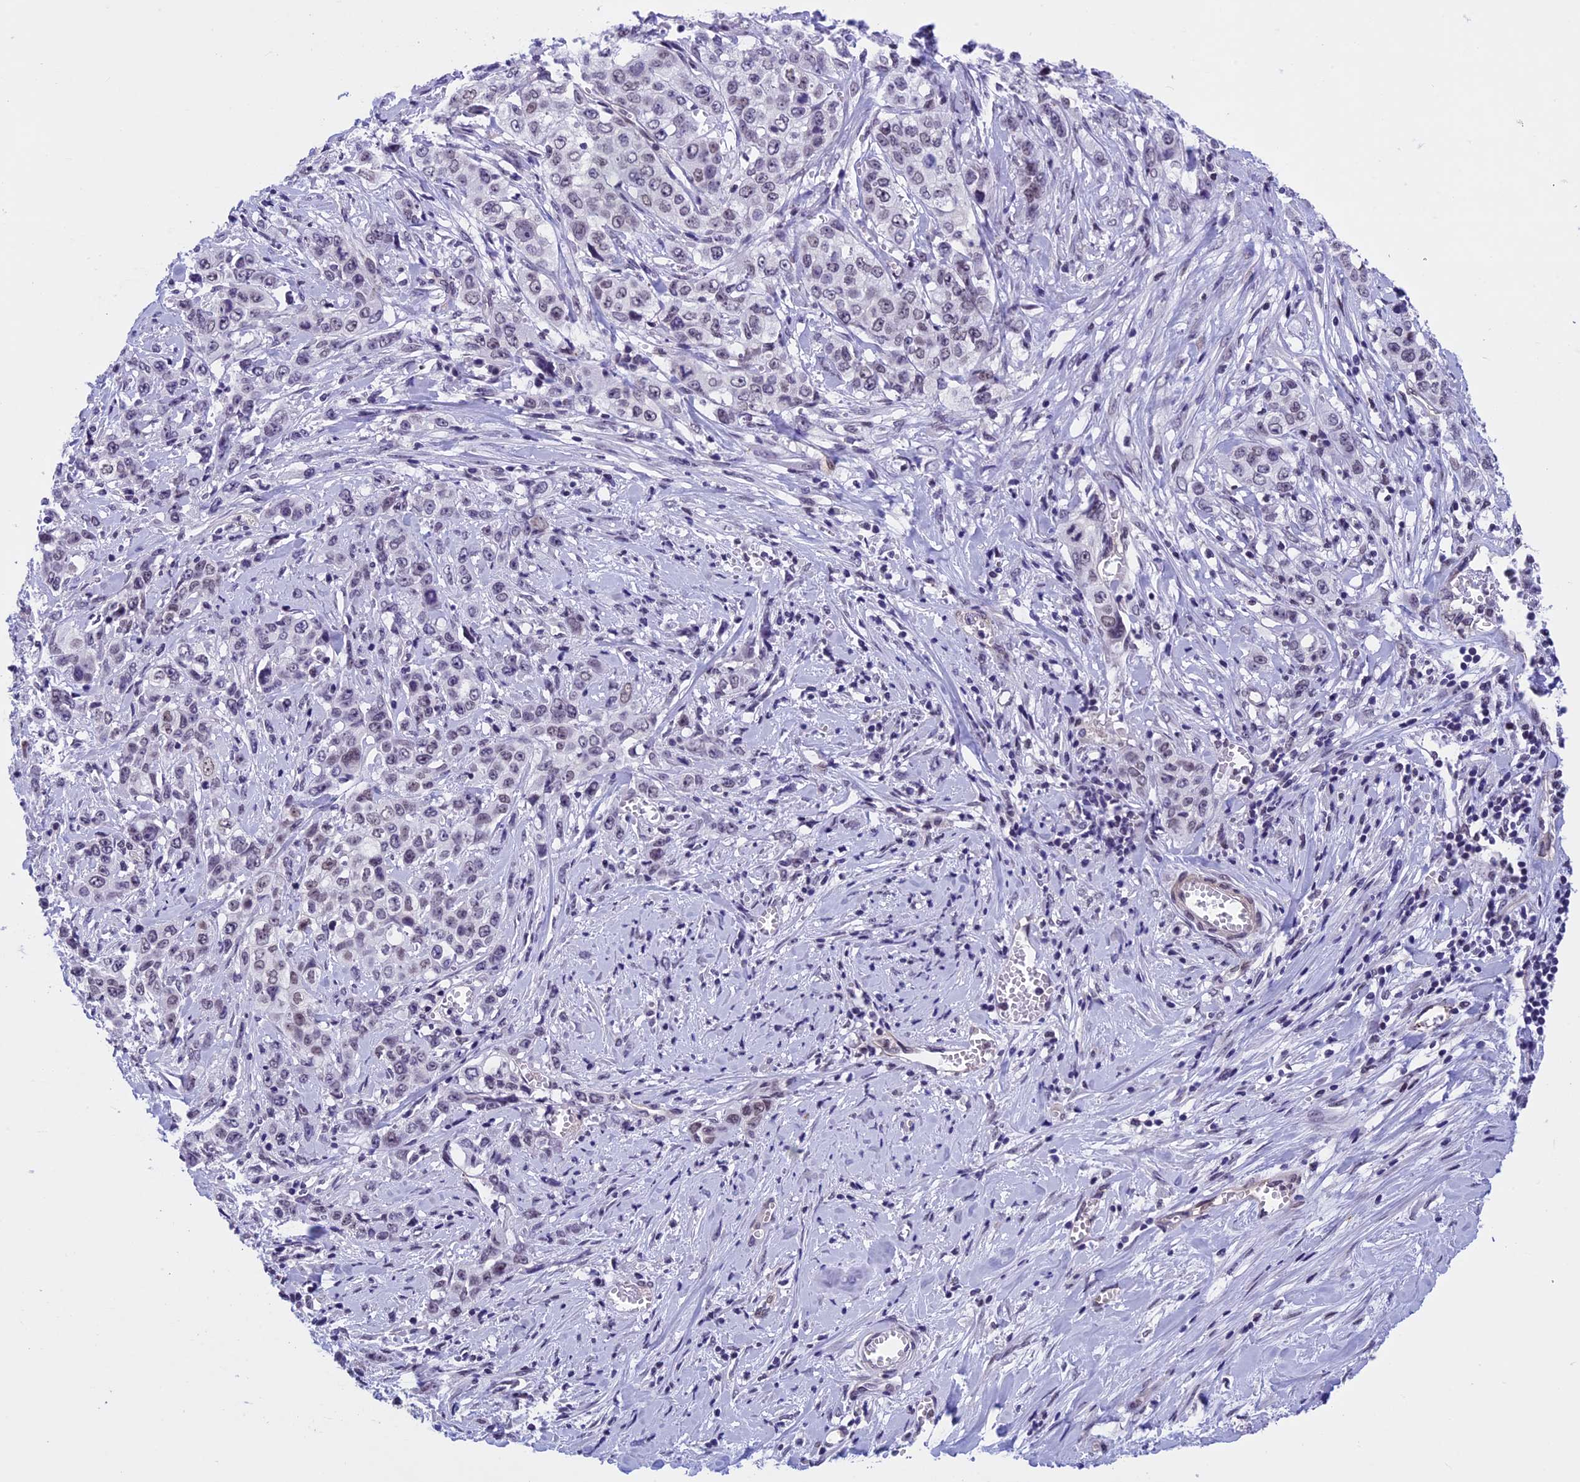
{"staining": {"intensity": "weak", "quantity": "25%-75%", "location": "nuclear"}, "tissue": "stomach cancer", "cell_type": "Tumor cells", "image_type": "cancer", "snomed": [{"axis": "morphology", "description": "Adenocarcinoma, NOS"}, {"axis": "topography", "description": "Stomach, upper"}], "caption": "This histopathology image shows IHC staining of stomach adenocarcinoma, with low weak nuclear positivity in approximately 25%-75% of tumor cells.", "gene": "NIPBL", "patient": {"sex": "male", "age": 62}}